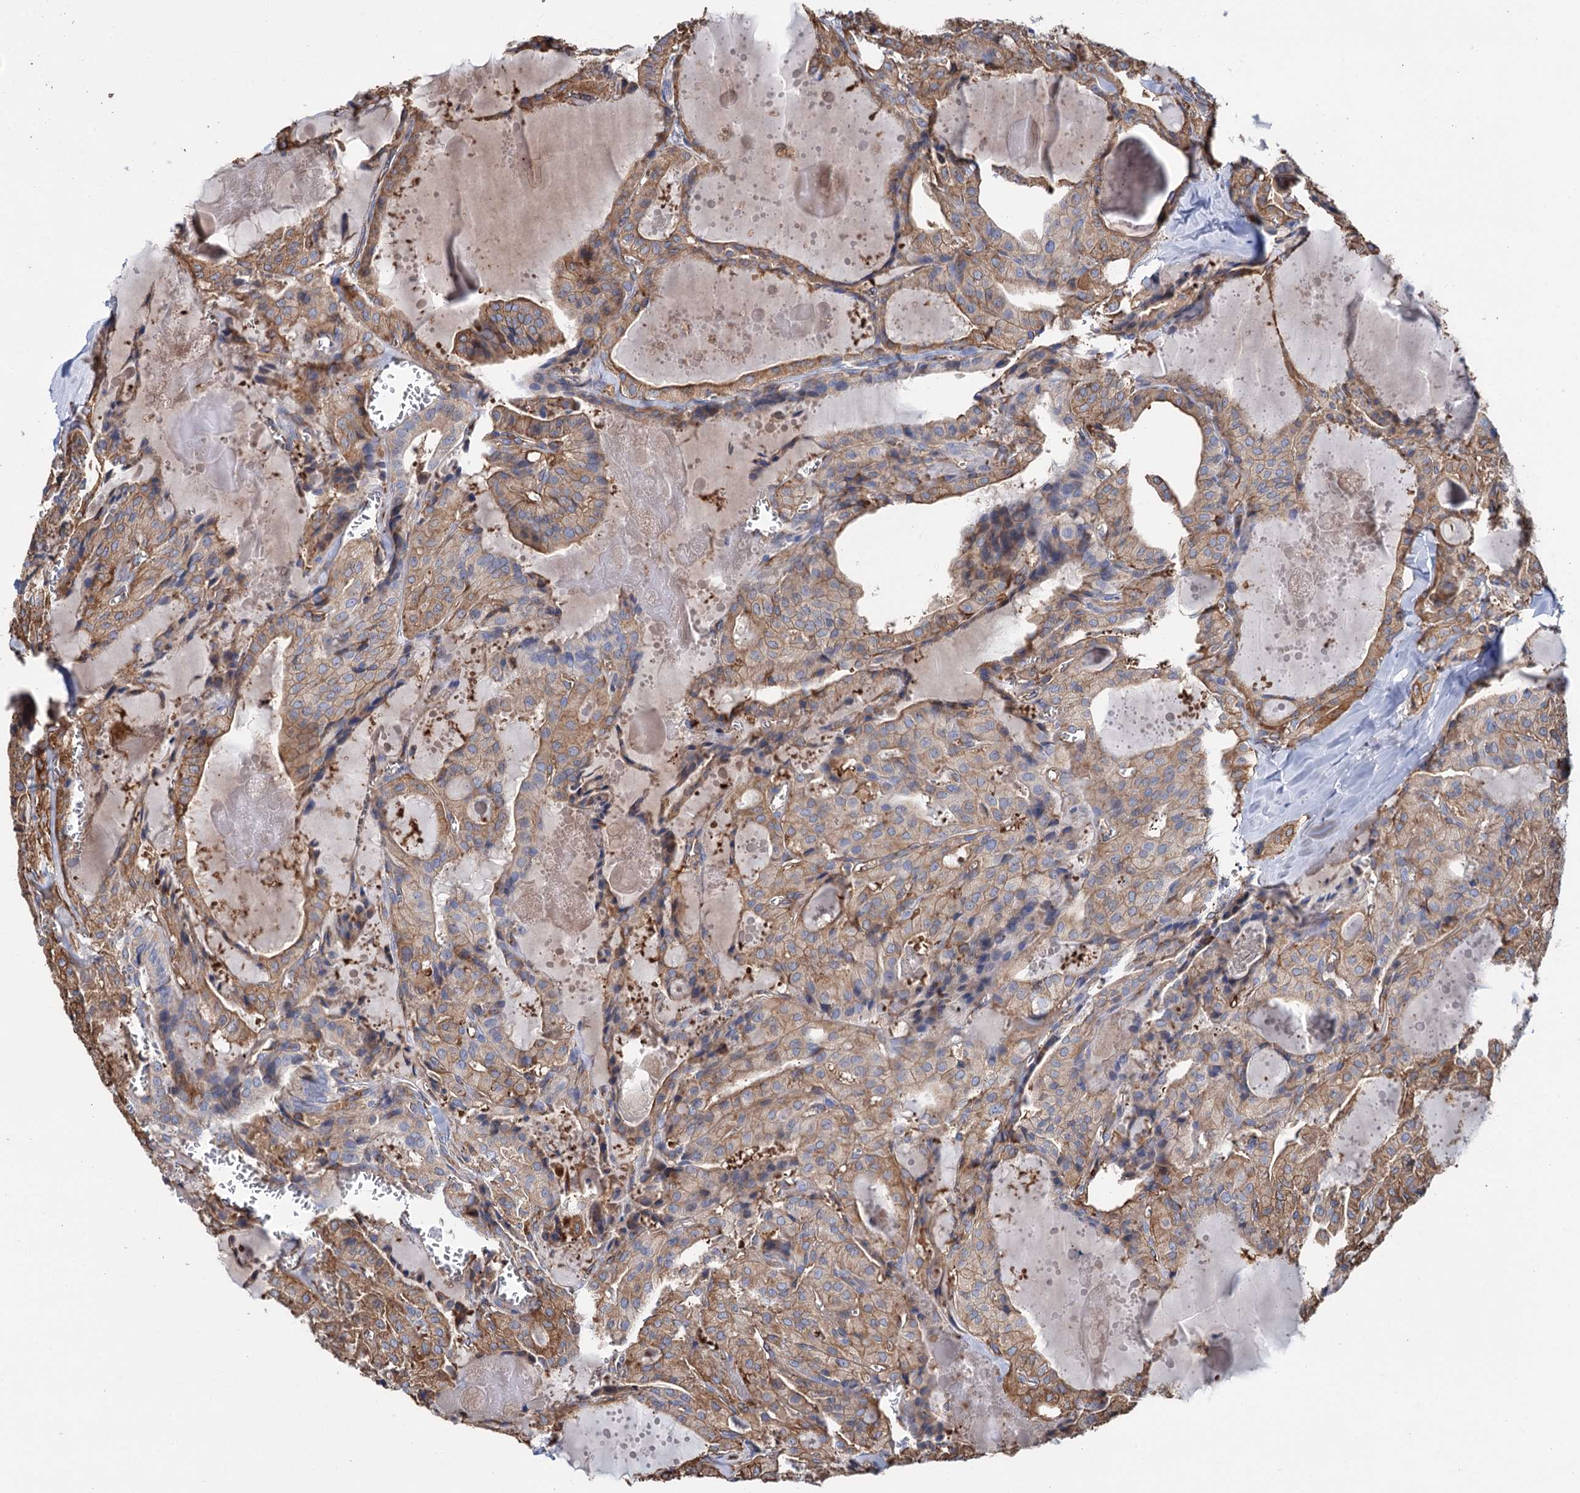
{"staining": {"intensity": "moderate", "quantity": "25%-75%", "location": "cytoplasmic/membranous"}, "tissue": "thyroid cancer", "cell_type": "Tumor cells", "image_type": "cancer", "snomed": [{"axis": "morphology", "description": "Papillary adenocarcinoma, NOS"}, {"axis": "topography", "description": "Thyroid gland"}], "caption": "Brown immunohistochemical staining in human papillary adenocarcinoma (thyroid) demonstrates moderate cytoplasmic/membranous expression in approximately 25%-75% of tumor cells. Using DAB (brown) and hematoxylin (blue) stains, captured at high magnification using brightfield microscopy.", "gene": "SCPEP1", "patient": {"sex": "male", "age": 52}}